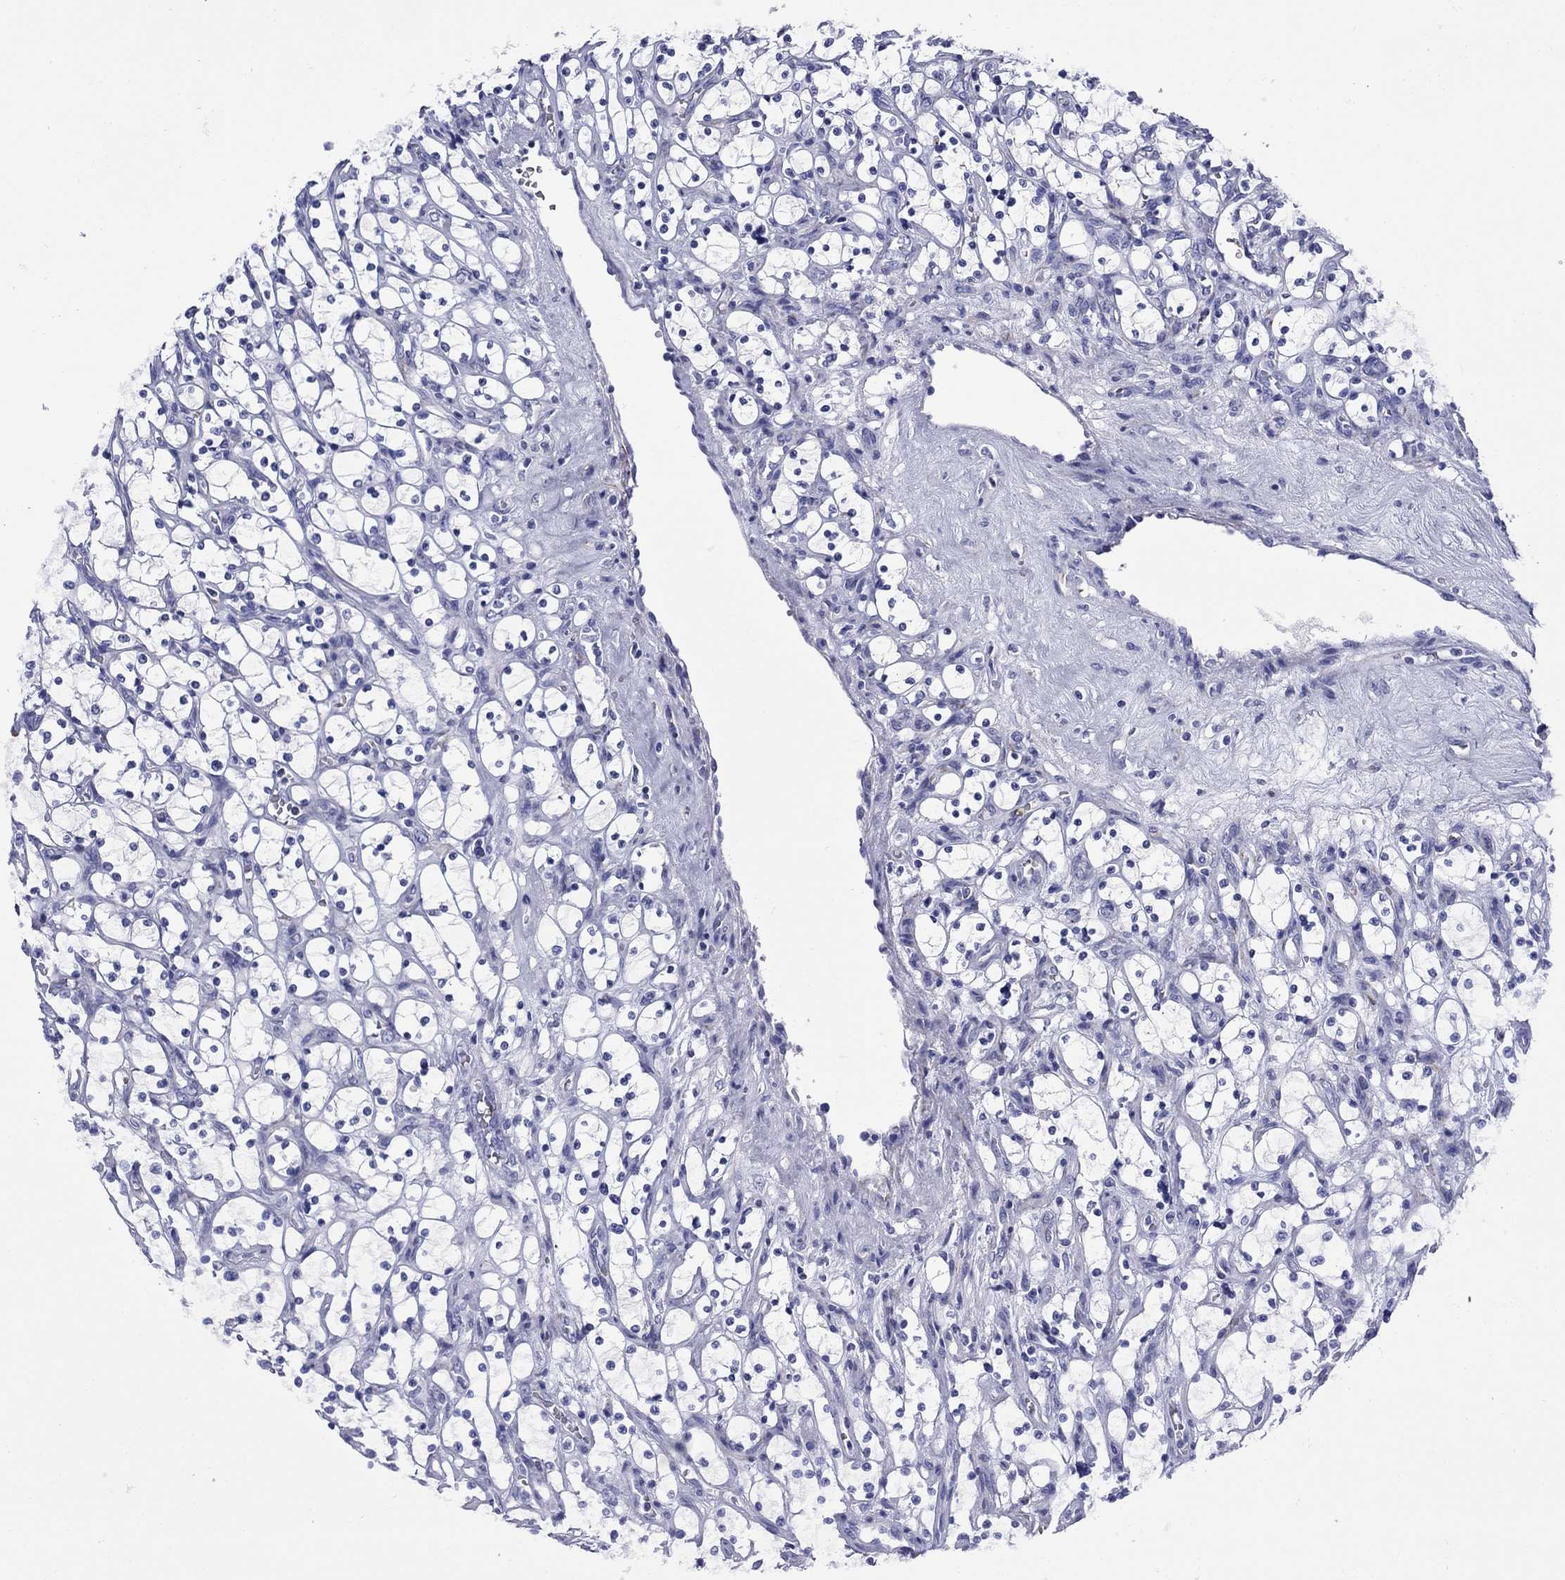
{"staining": {"intensity": "negative", "quantity": "none", "location": "none"}, "tissue": "renal cancer", "cell_type": "Tumor cells", "image_type": "cancer", "snomed": [{"axis": "morphology", "description": "Adenocarcinoma, NOS"}, {"axis": "topography", "description": "Kidney"}], "caption": "Tumor cells are negative for brown protein staining in adenocarcinoma (renal). (Stains: DAB IHC with hematoxylin counter stain, Microscopy: brightfield microscopy at high magnification).", "gene": "ROM1", "patient": {"sex": "female", "age": 69}}